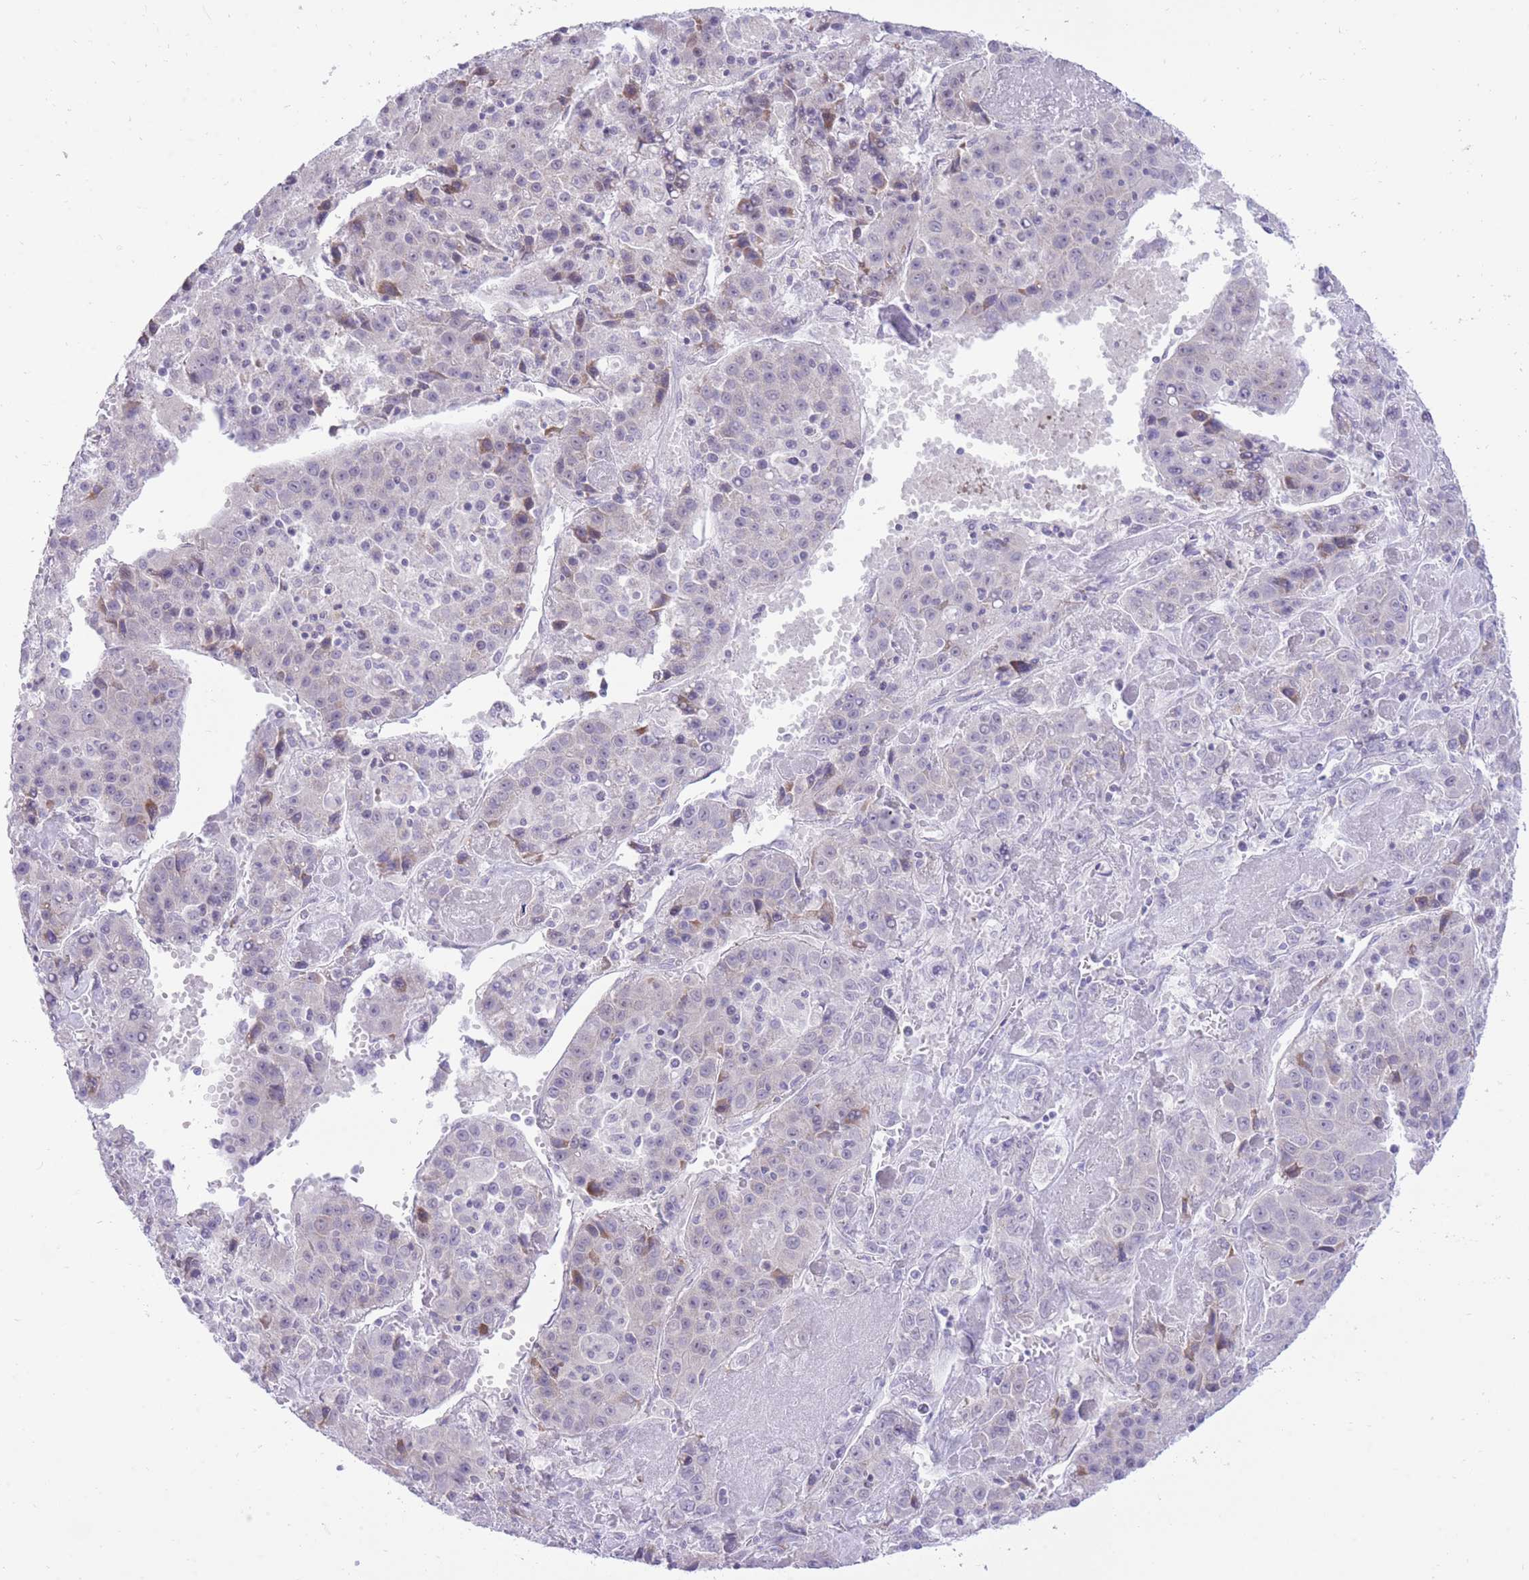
{"staining": {"intensity": "negative", "quantity": "none", "location": "none"}, "tissue": "liver cancer", "cell_type": "Tumor cells", "image_type": "cancer", "snomed": [{"axis": "morphology", "description": "Carcinoma, Hepatocellular, NOS"}, {"axis": "topography", "description": "Liver"}], "caption": "DAB immunohistochemical staining of hepatocellular carcinoma (liver) demonstrates no significant staining in tumor cells. (Immunohistochemistry (ihc), brightfield microscopy, high magnification).", "gene": "DENND2D", "patient": {"sex": "female", "age": 53}}